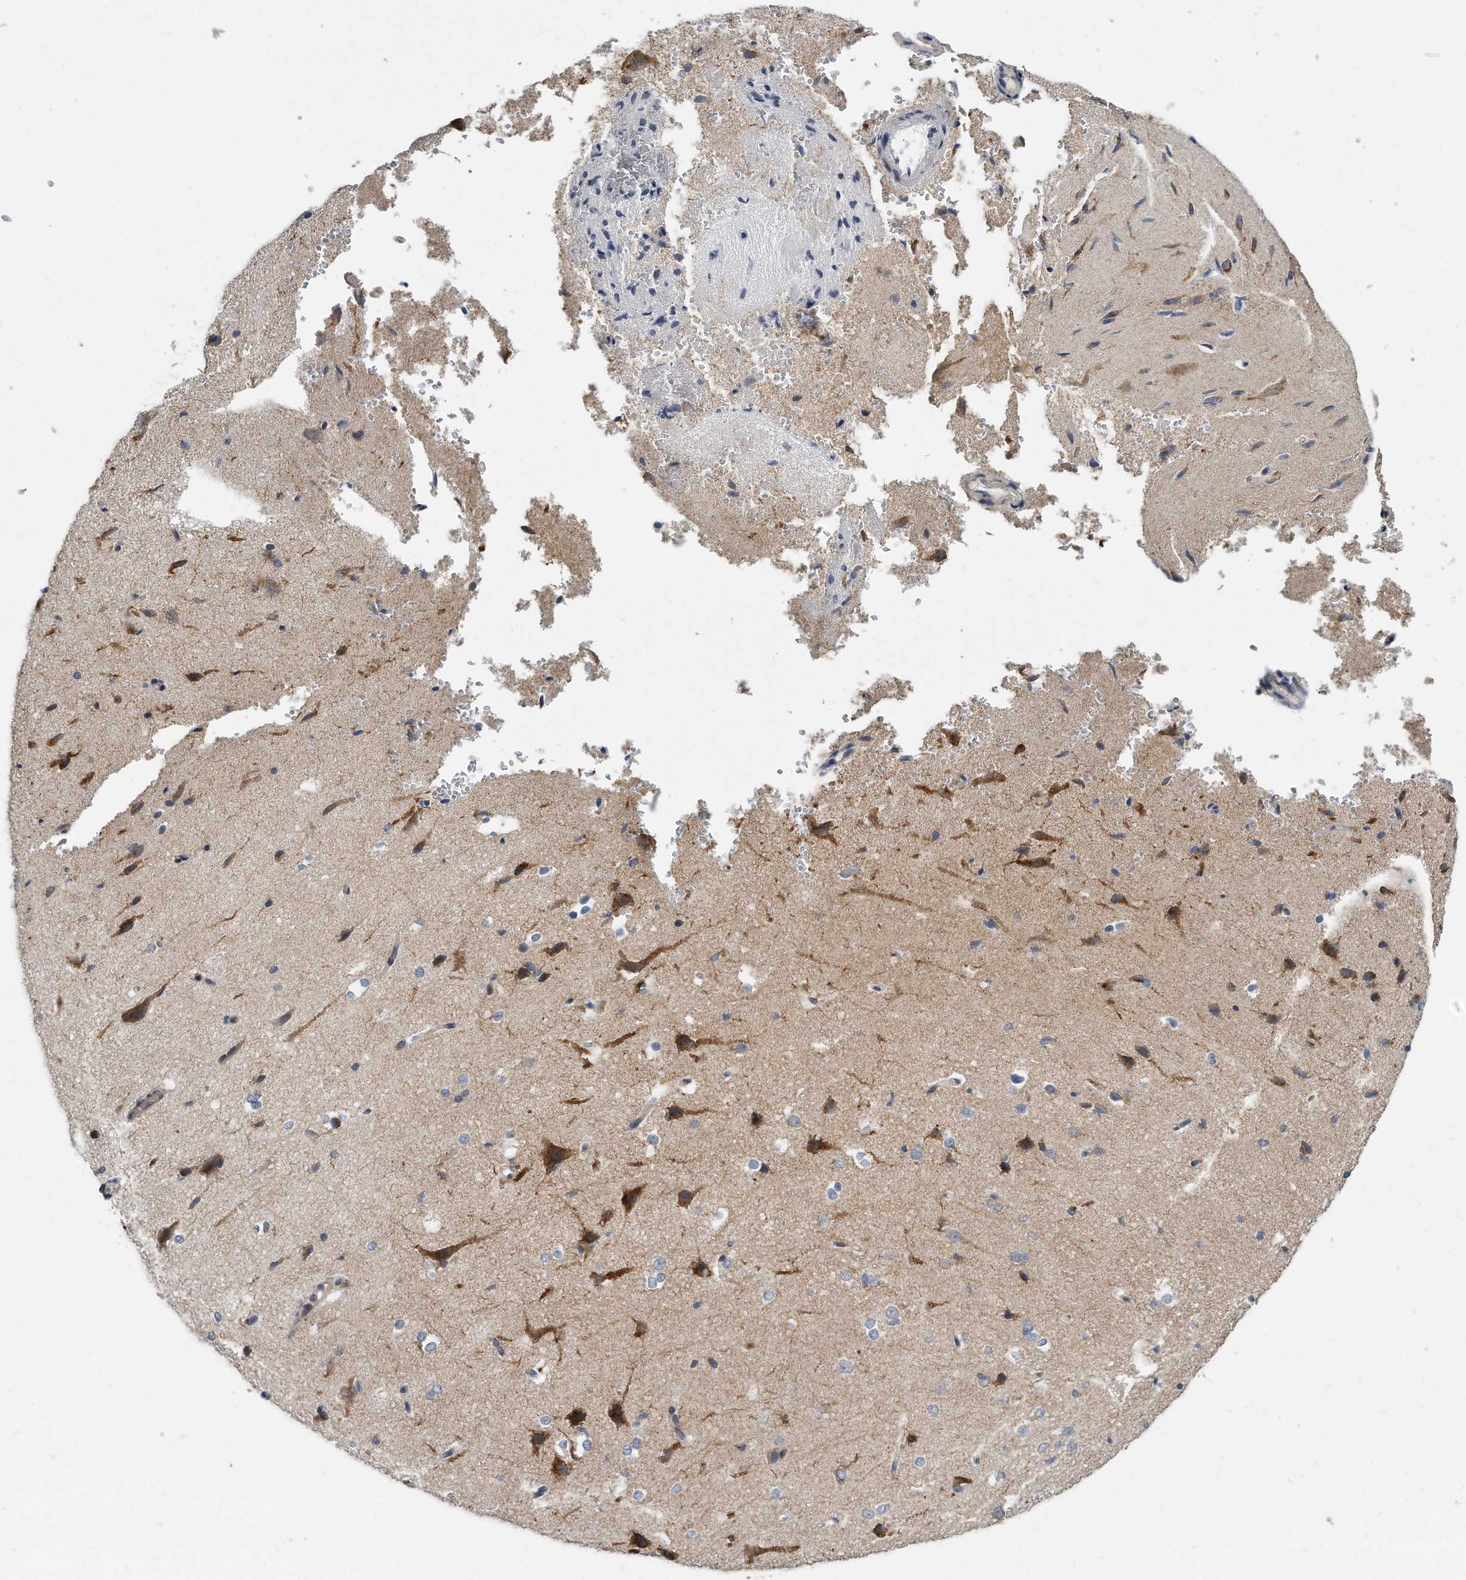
{"staining": {"intensity": "negative", "quantity": "none", "location": "none"}, "tissue": "cerebral cortex", "cell_type": "Endothelial cells", "image_type": "normal", "snomed": [{"axis": "morphology", "description": "Normal tissue, NOS"}, {"axis": "morphology", "description": "Developmental malformation"}, {"axis": "topography", "description": "Cerebral cortex"}], "caption": "This histopathology image is of normal cerebral cortex stained with immunohistochemistry (IHC) to label a protein in brown with the nuclei are counter-stained blue. There is no staining in endothelial cells.", "gene": "VLDLR", "patient": {"sex": "female", "age": 30}}